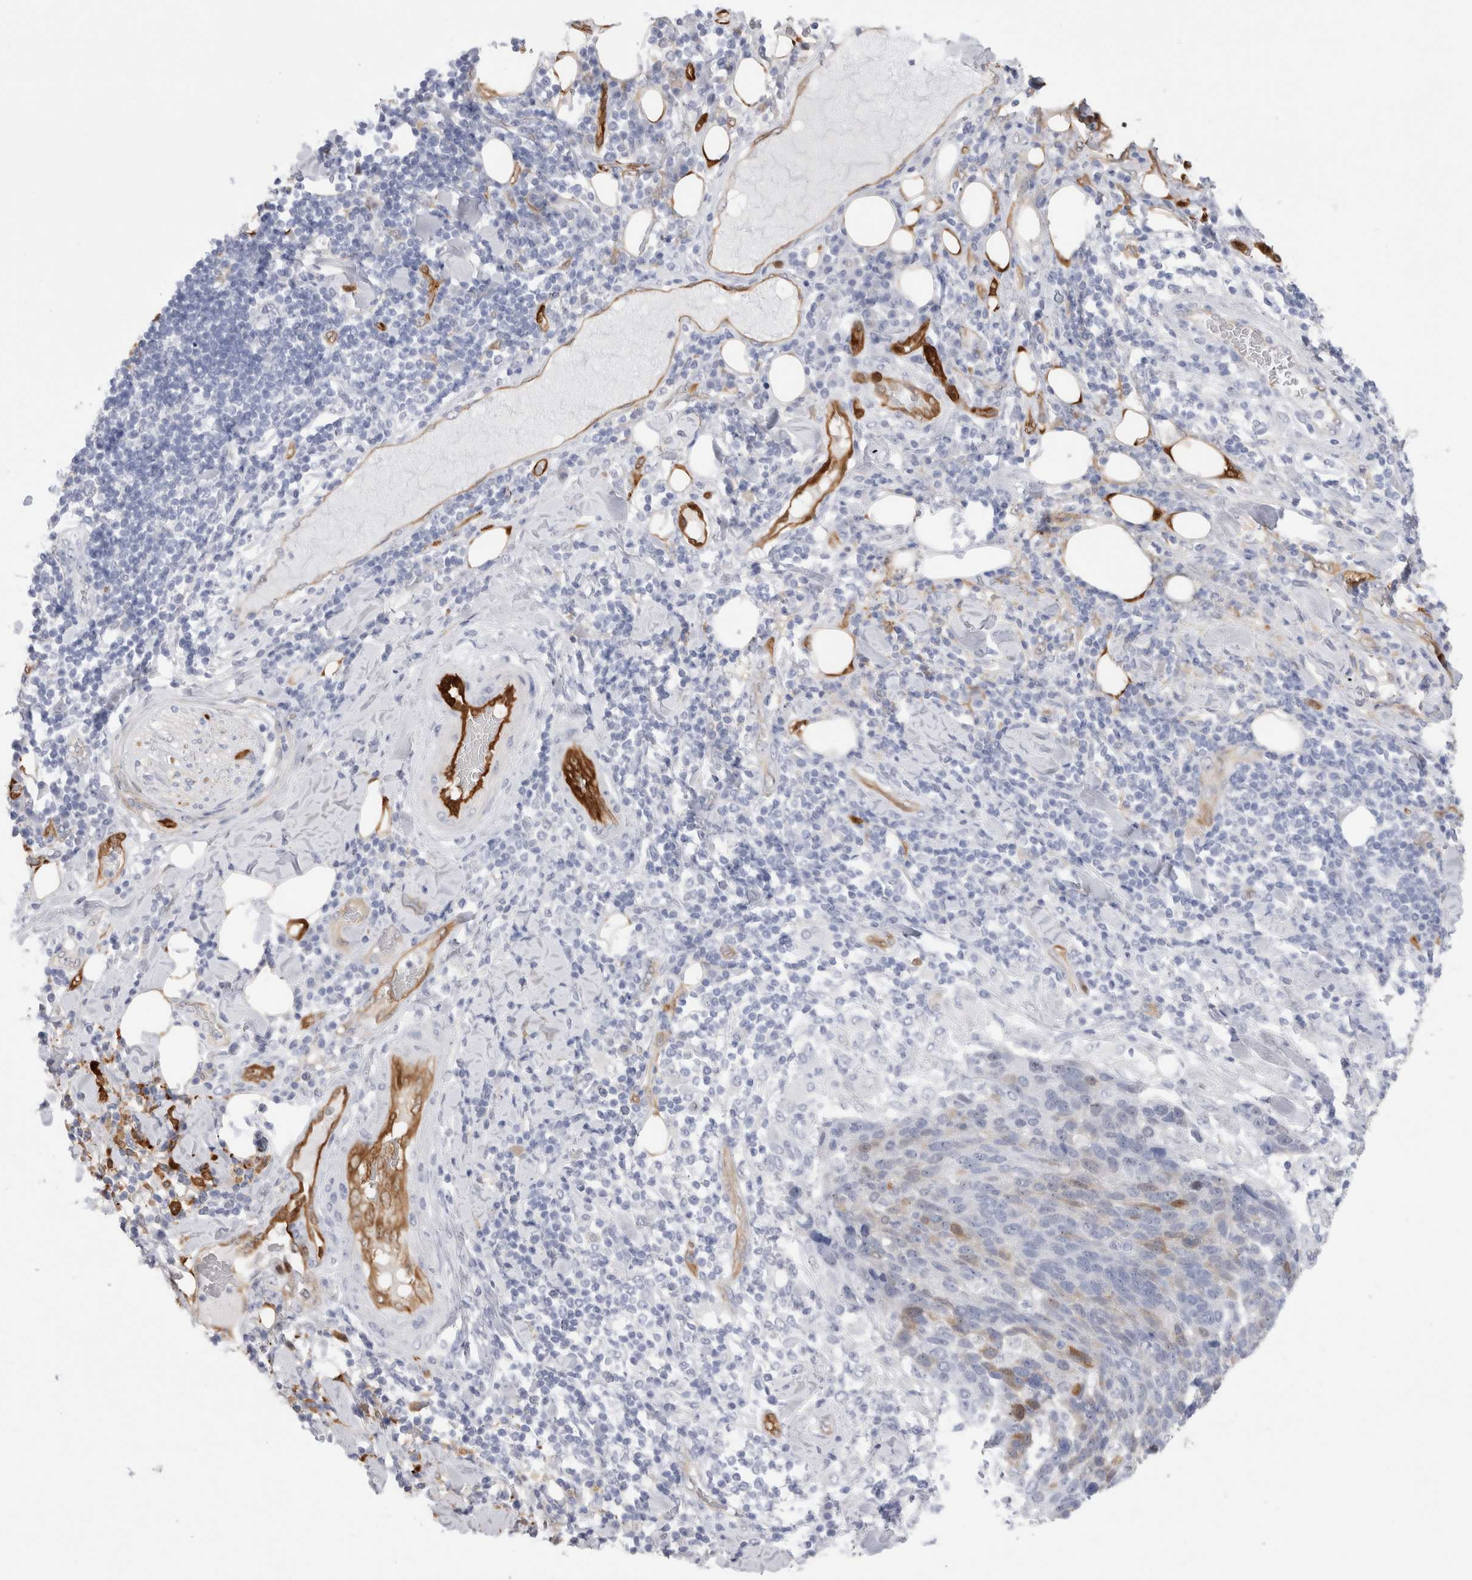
{"staining": {"intensity": "moderate", "quantity": "<25%", "location": "cytoplasmic/membranous,nuclear"}, "tissue": "lung cancer", "cell_type": "Tumor cells", "image_type": "cancer", "snomed": [{"axis": "morphology", "description": "Squamous cell carcinoma, NOS"}, {"axis": "topography", "description": "Lung"}], "caption": "IHC of lung cancer (squamous cell carcinoma) shows low levels of moderate cytoplasmic/membranous and nuclear staining in approximately <25% of tumor cells.", "gene": "NAPEPLD", "patient": {"sex": "male", "age": 66}}